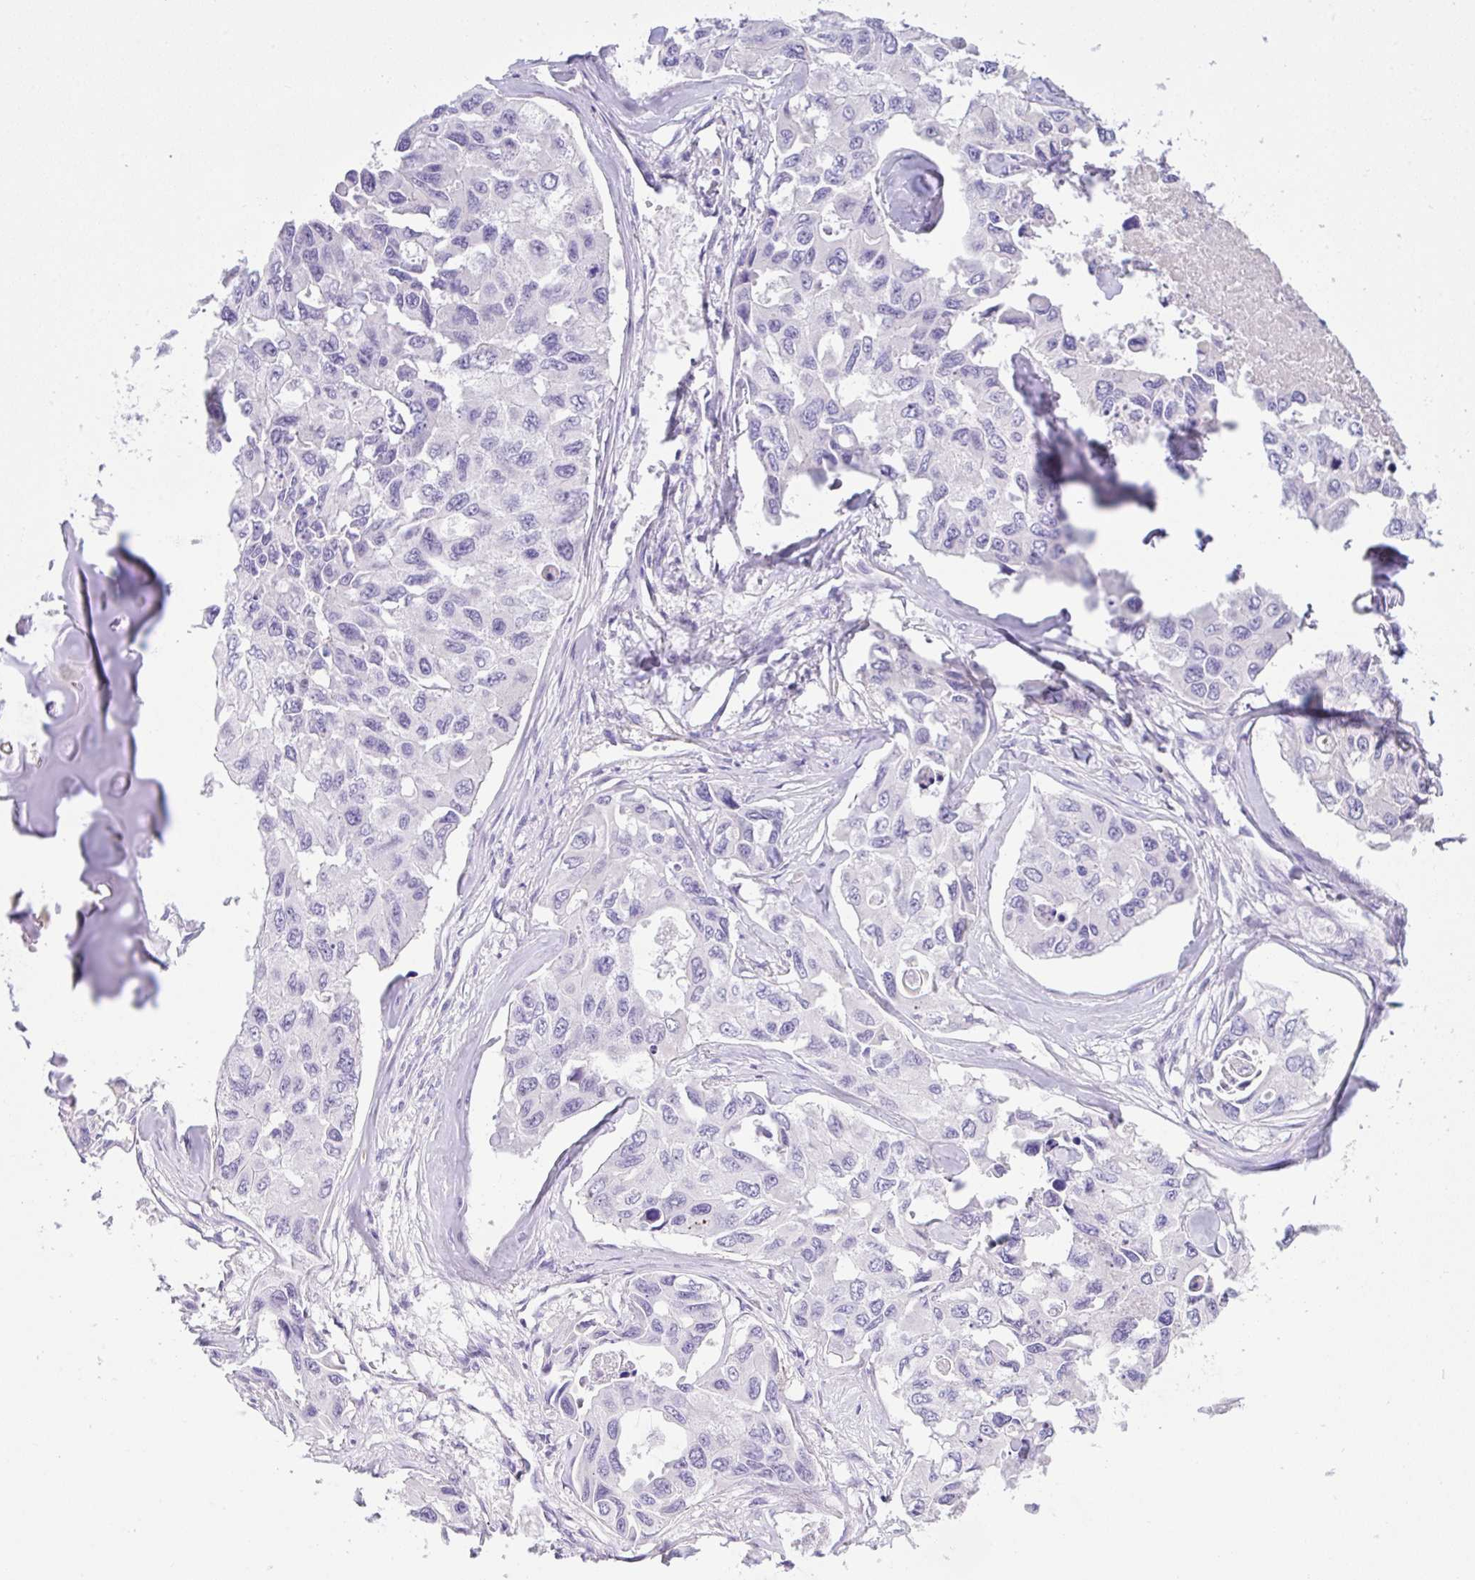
{"staining": {"intensity": "negative", "quantity": "none", "location": "none"}, "tissue": "lung cancer", "cell_type": "Tumor cells", "image_type": "cancer", "snomed": [{"axis": "morphology", "description": "Adenocarcinoma, NOS"}, {"axis": "topography", "description": "Lung"}], "caption": "High power microscopy histopathology image of an immunohistochemistry micrograph of lung cancer, revealing no significant expression in tumor cells.", "gene": "FBXL20", "patient": {"sex": "male", "age": 64}}